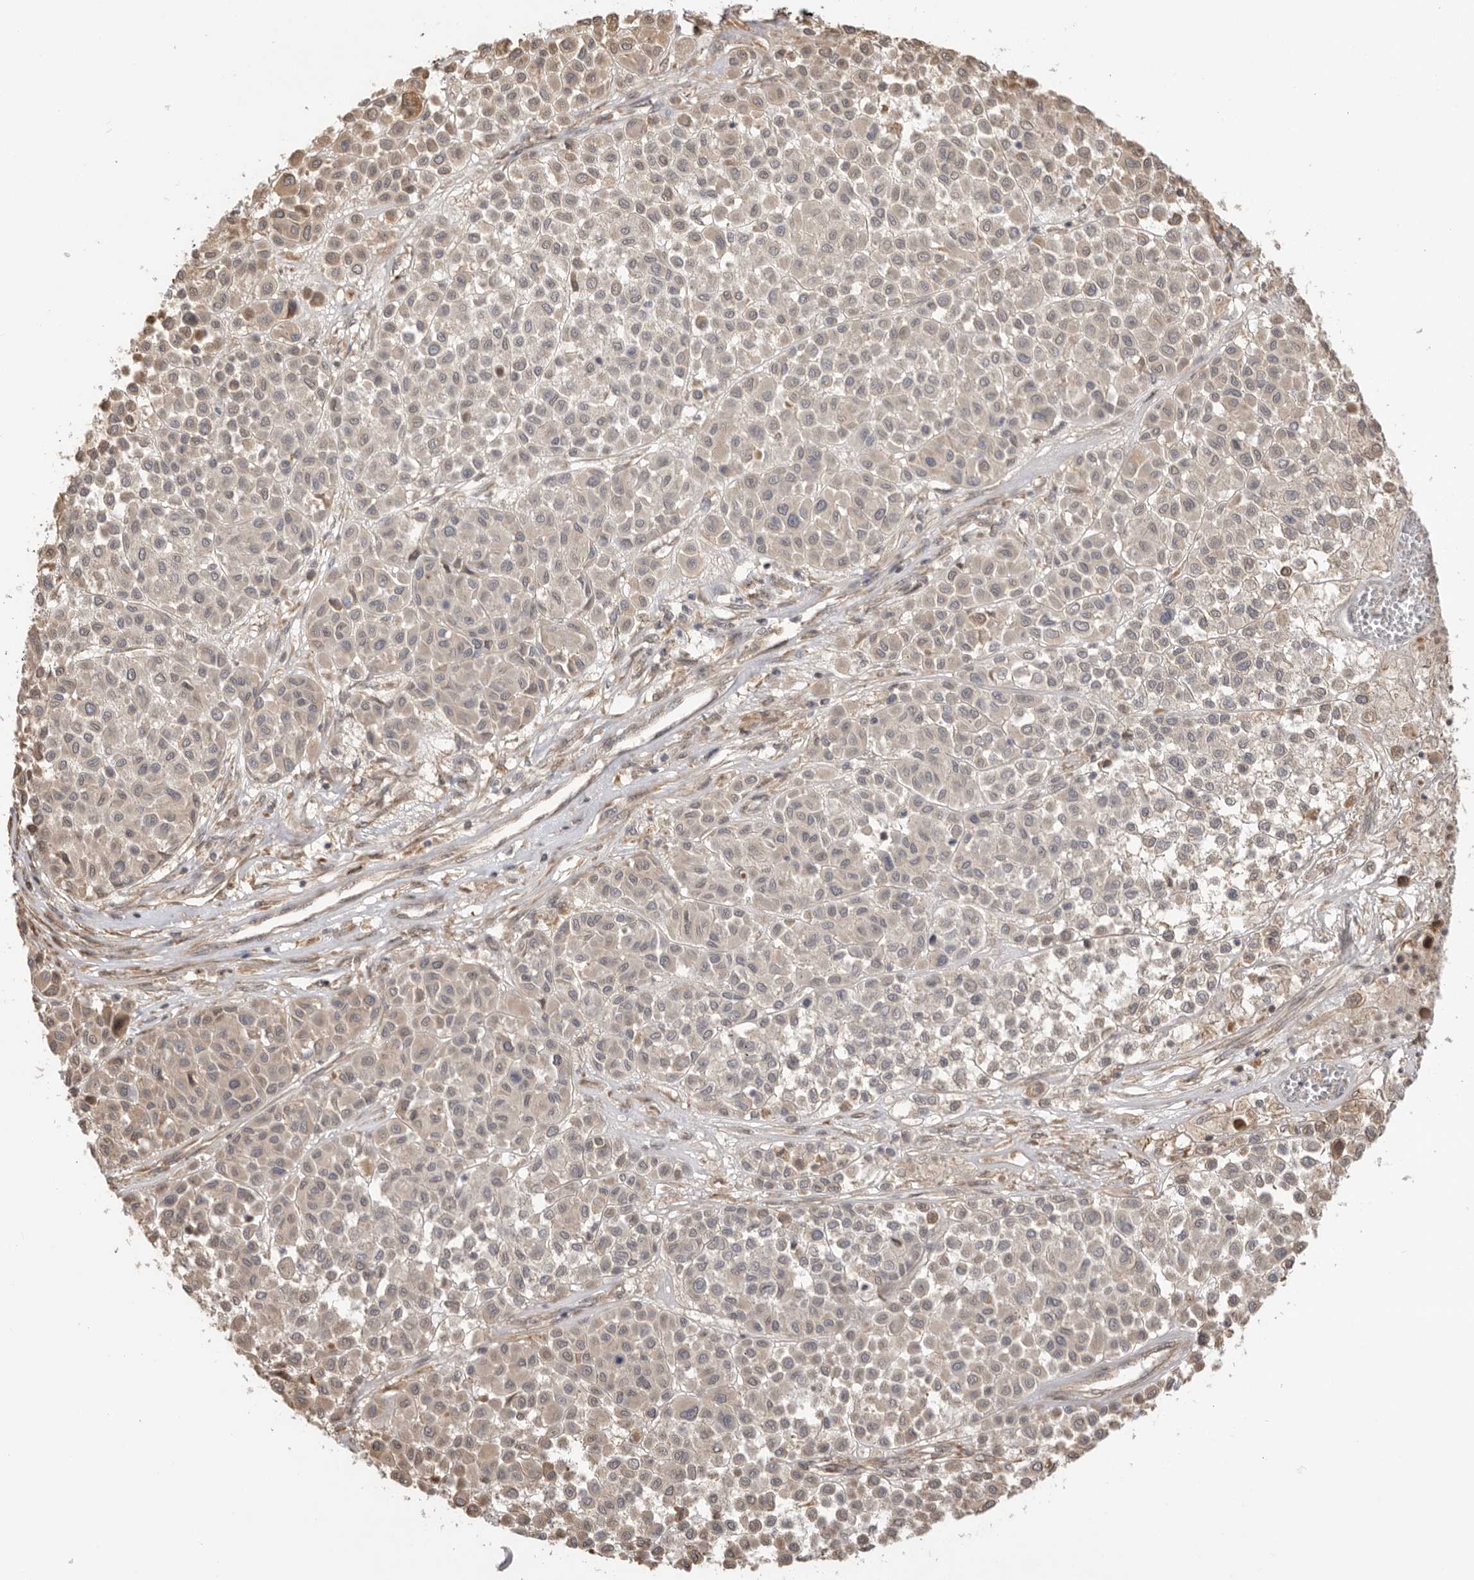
{"staining": {"intensity": "weak", "quantity": "<25%", "location": "cytoplasmic/membranous"}, "tissue": "melanoma", "cell_type": "Tumor cells", "image_type": "cancer", "snomed": [{"axis": "morphology", "description": "Malignant melanoma, Metastatic site"}, {"axis": "topography", "description": "Soft tissue"}], "caption": "This is an immunohistochemistry micrograph of human malignant melanoma (metastatic site). There is no staining in tumor cells.", "gene": "DPH7", "patient": {"sex": "male", "age": 41}}